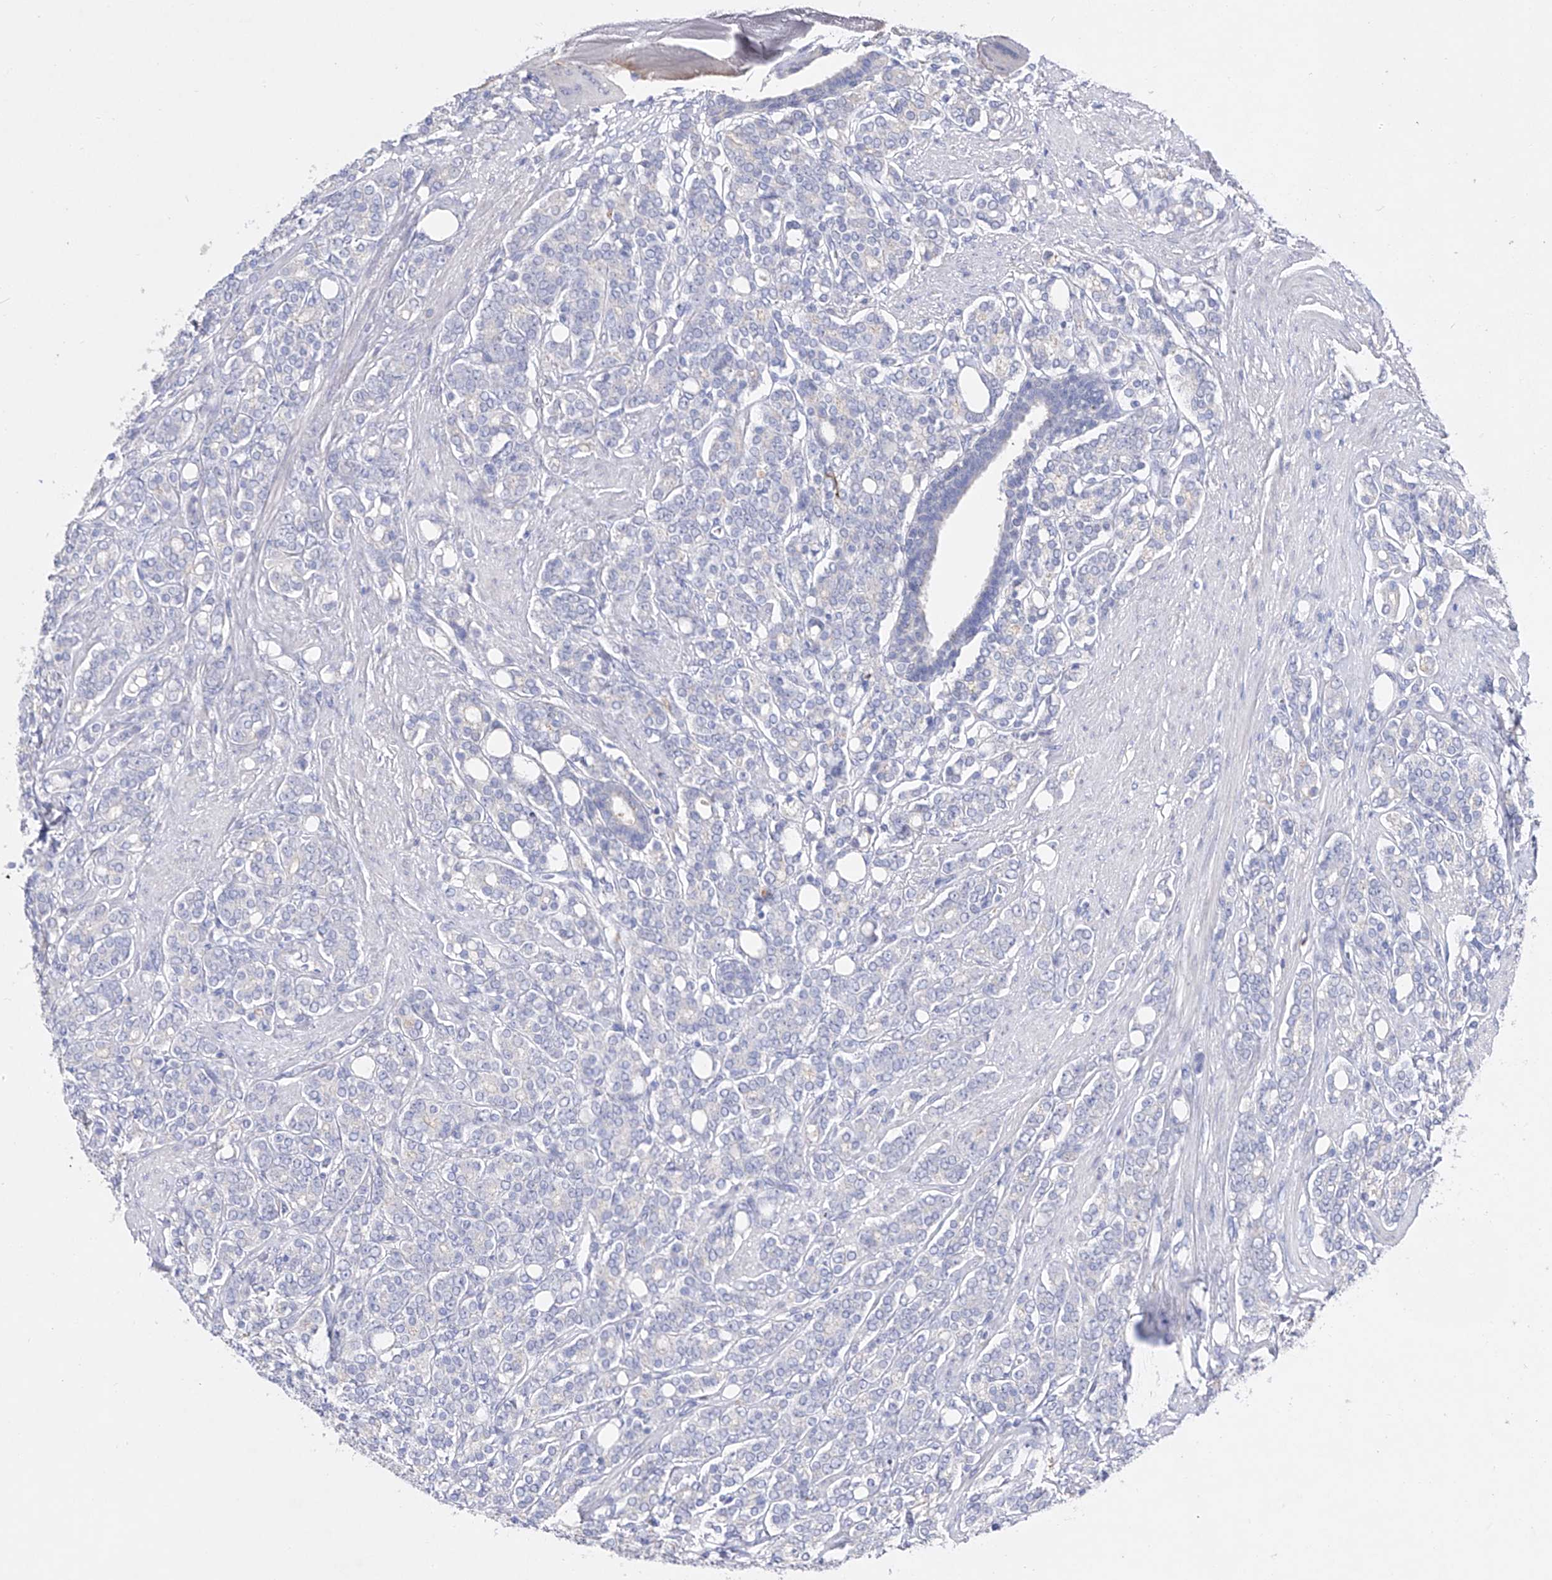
{"staining": {"intensity": "negative", "quantity": "none", "location": "none"}, "tissue": "prostate cancer", "cell_type": "Tumor cells", "image_type": "cancer", "snomed": [{"axis": "morphology", "description": "Adenocarcinoma, High grade"}, {"axis": "topography", "description": "Prostate"}], "caption": "A histopathology image of human prostate high-grade adenocarcinoma is negative for staining in tumor cells.", "gene": "TM7SF2", "patient": {"sex": "male", "age": 62}}